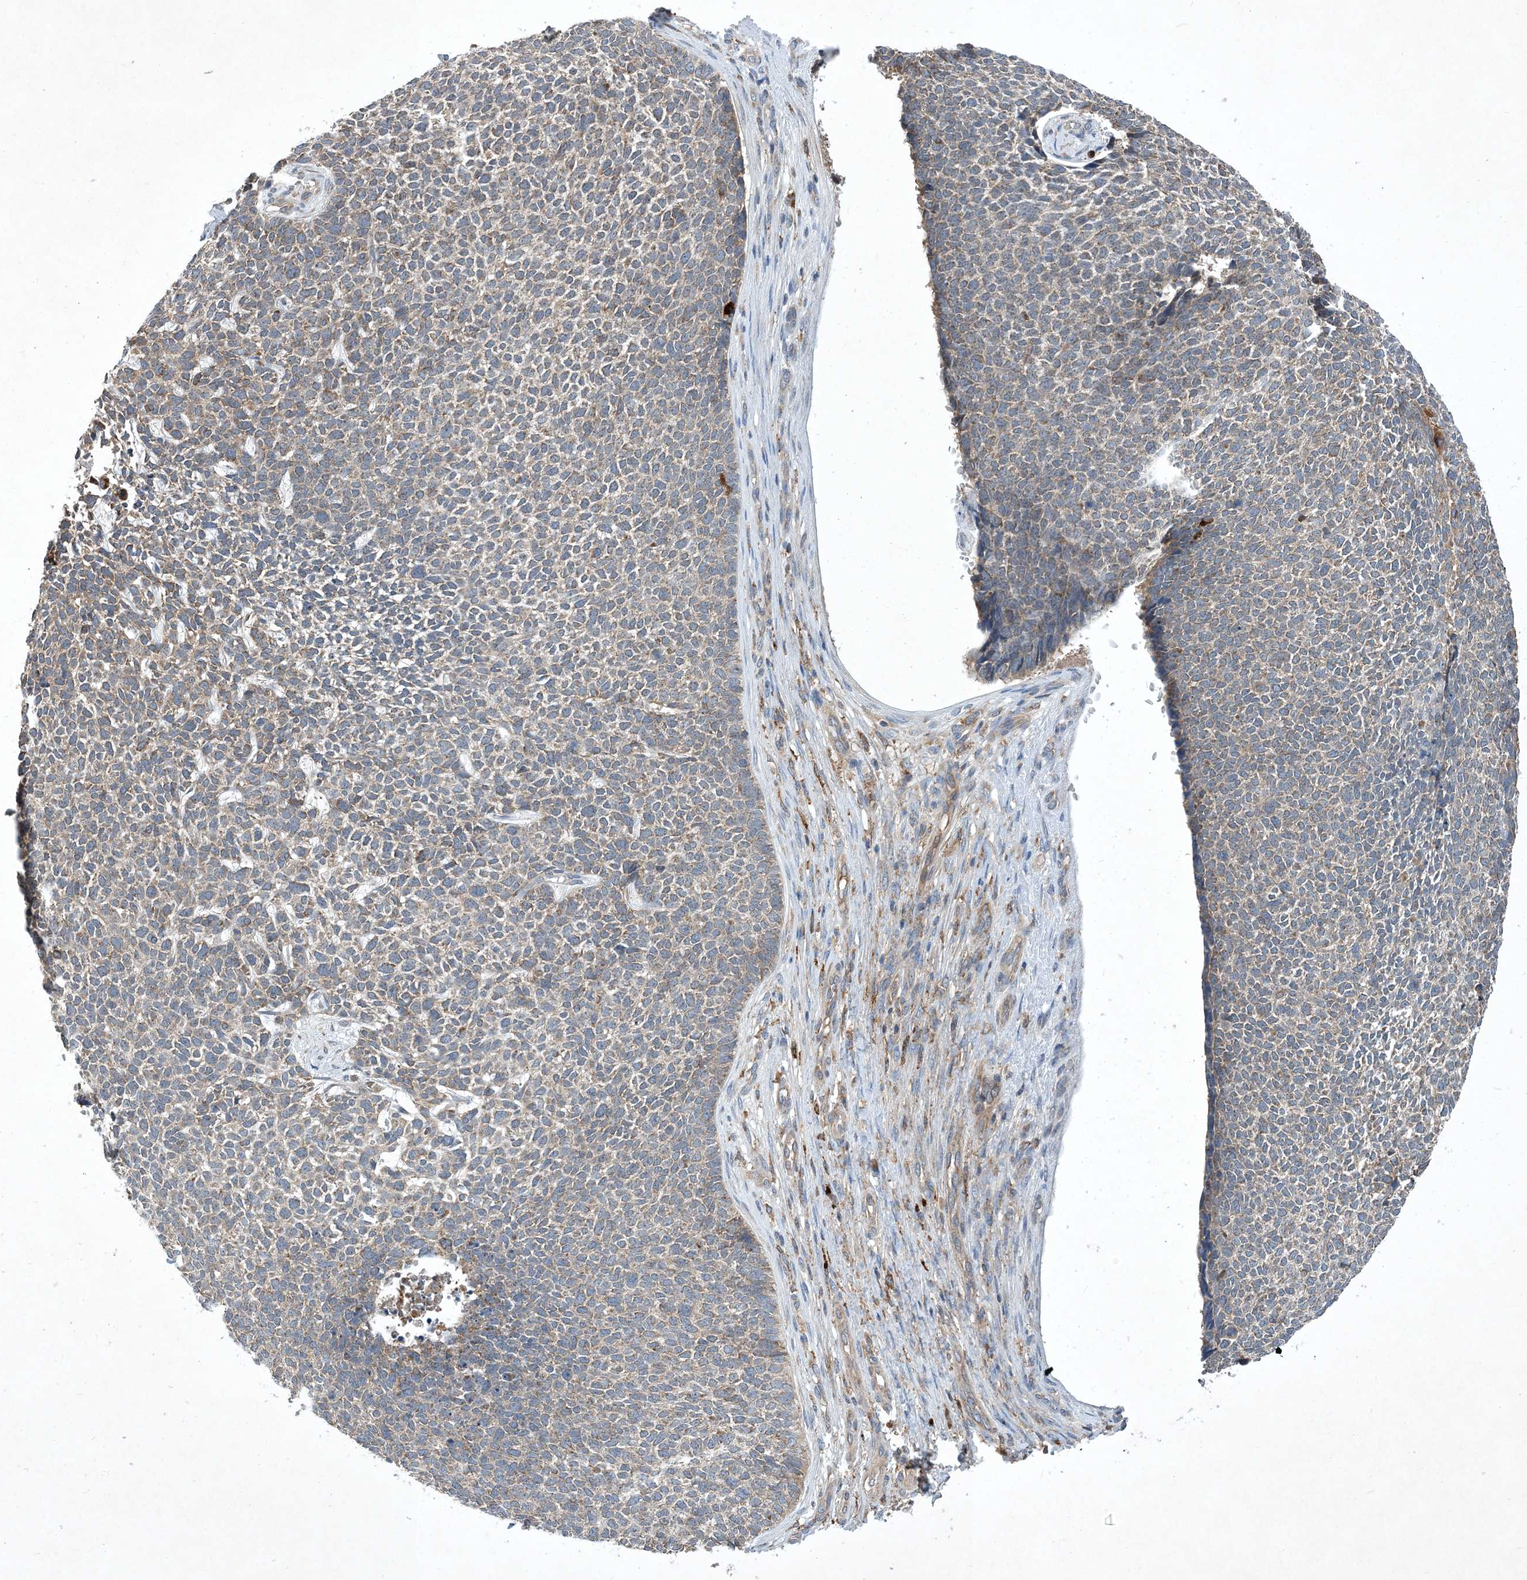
{"staining": {"intensity": "weak", "quantity": "25%-75%", "location": "cytoplasmic/membranous"}, "tissue": "skin cancer", "cell_type": "Tumor cells", "image_type": "cancer", "snomed": [{"axis": "morphology", "description": "Basal cell carcinoma"}, {"axis": "topography", "description": "Skin"}], "caption": "A micrograph showing weak cytoplasmic/membranous staining in about 25%-75% of tumor cells in basal cell carcinoma (skin), as visualized by brown immunohistochemical staining.", "gene": "STK19", "patient": {"sex": "female", "age": 84}}